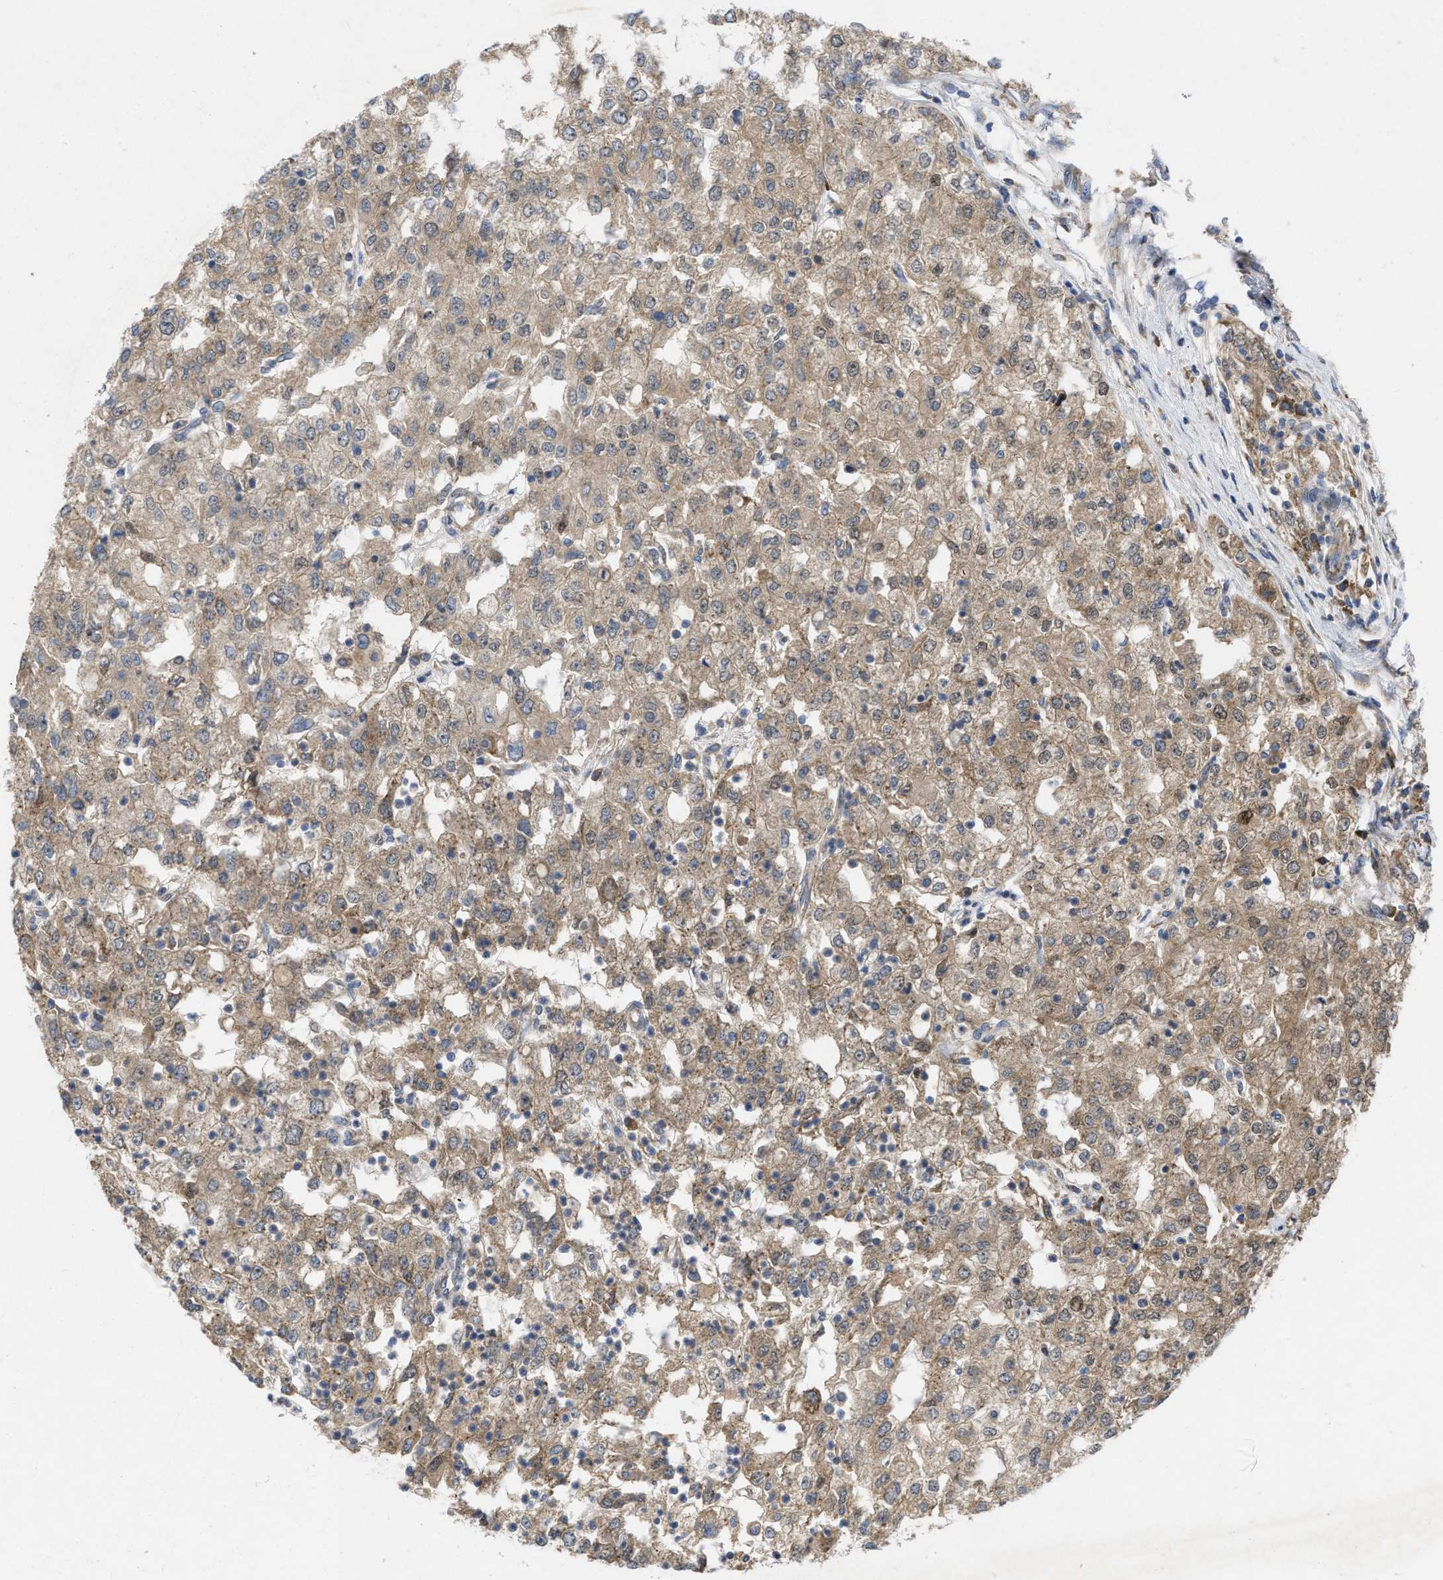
{"staining": {"intensity": "moderate", "quantity": ">75%", "location": "cytoplasmic/membranous"}, "tissue": "renal cancer", "cell_type": "Tumor cells", "image_type": "cancer", "snomed": [{"axis": "morphology", "description": "Adenocarcinoma, NOS"}, {"axis": "topography", "description": "Kidney"}], "caption": "Protein expression analysis of human renal adenocarcinoma reveals moderate cytoplasmic/membranous expression in about >75% of tumor cells.", "gene": "TMEM131", "patient": {"sex": "female", "age": 54}}